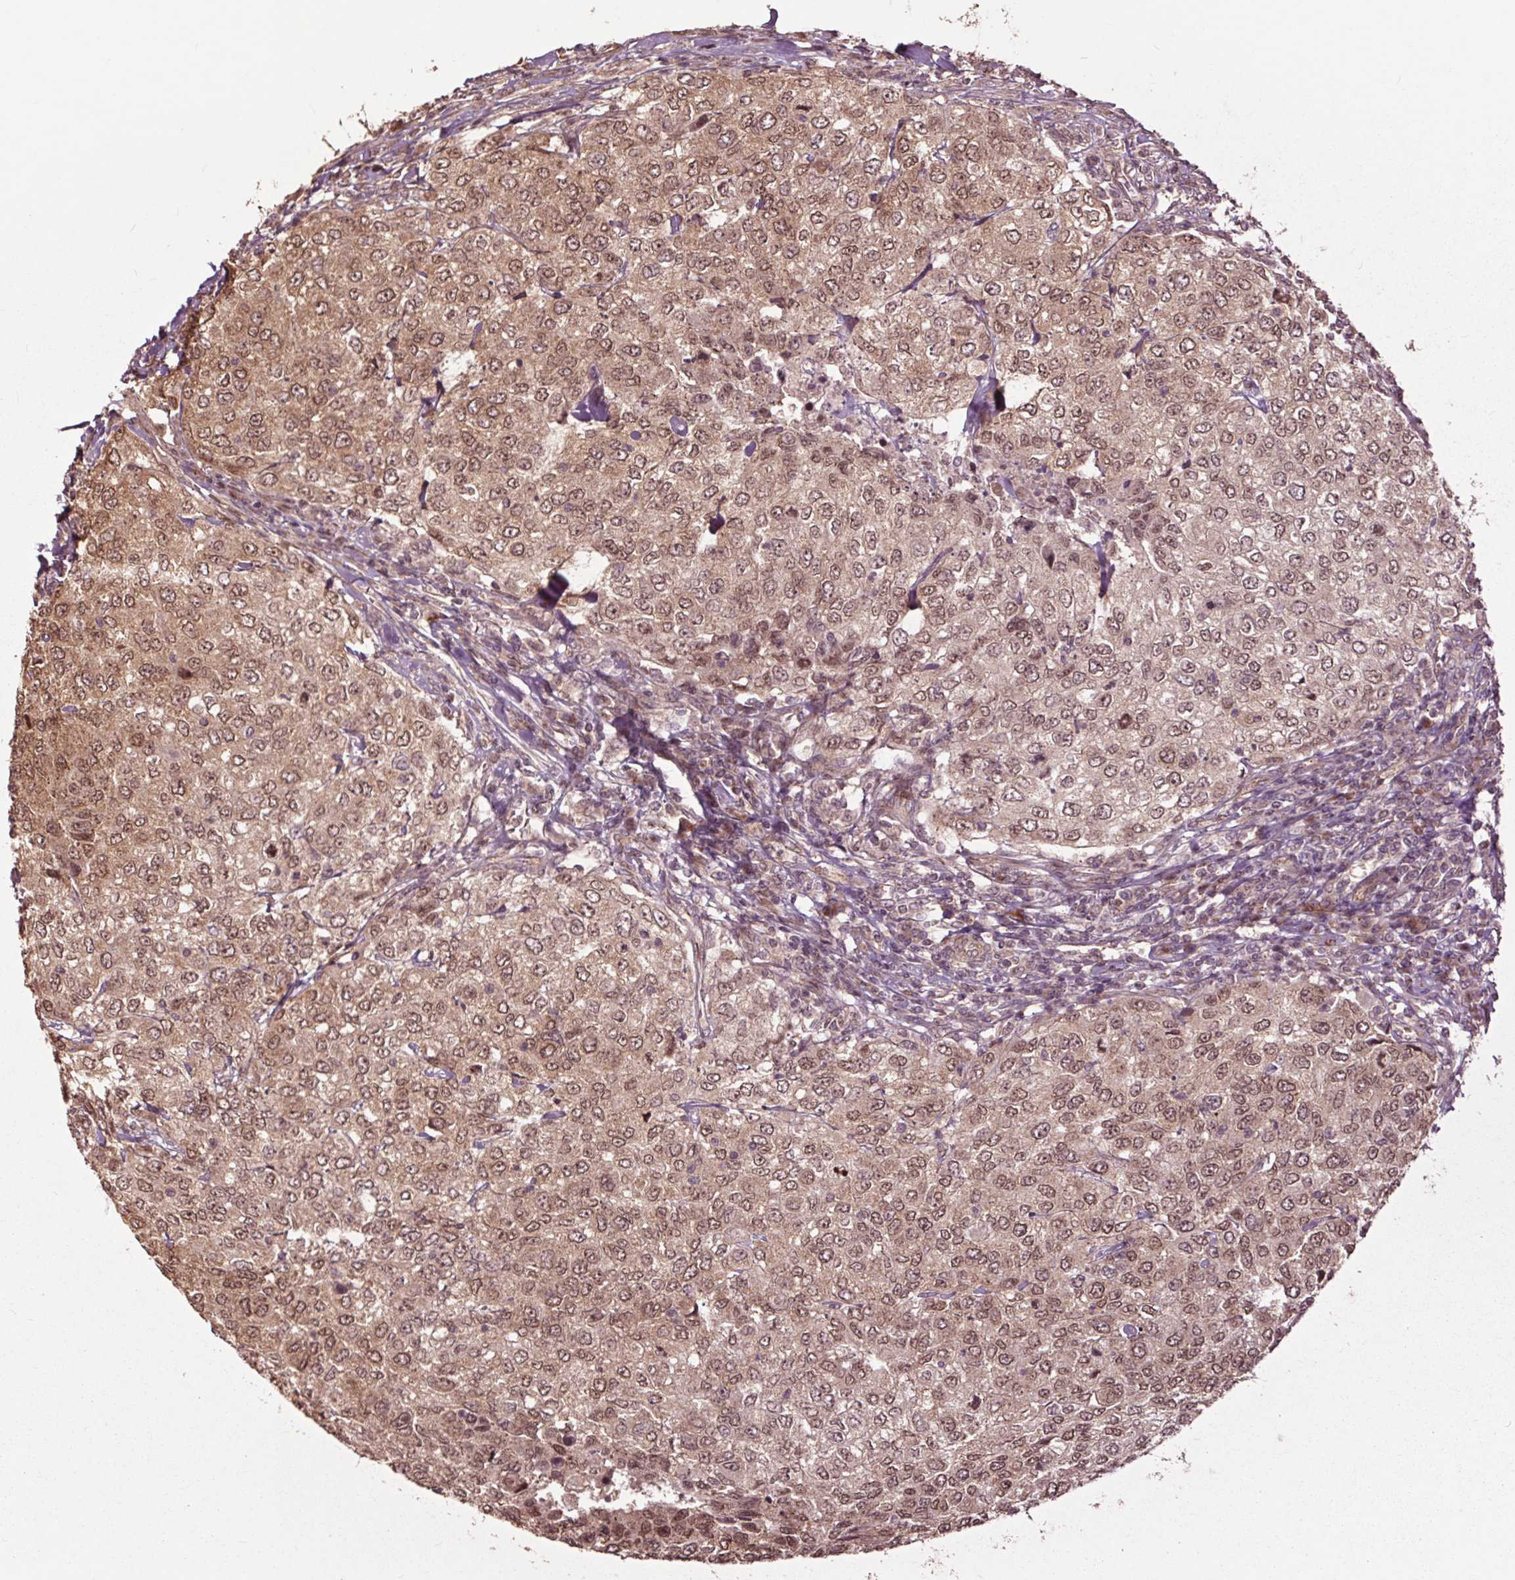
{"staining": {"intensity": "moderate", "quantity": ">75%", "location": "cytoplasmic/membranous,nuclear"}, "tissue": "urothelial cancer", "cell_type": "Tumor cells", "image_type": "cancer", "snomed": [{"axis": "morphology", "description": "Urothelial carcinoma, High grade"}, {"axis": "topography", "description": "Urinary bladder"}], "caption": "This micrograph reveals IHC staining of human urothelial cancer, with medium moderate cytoplasmic/membranous and nuclear staining in about >75% of tumor cells.", "gene": "CEP95", "patient": {"sex": "female", "age": 78}}